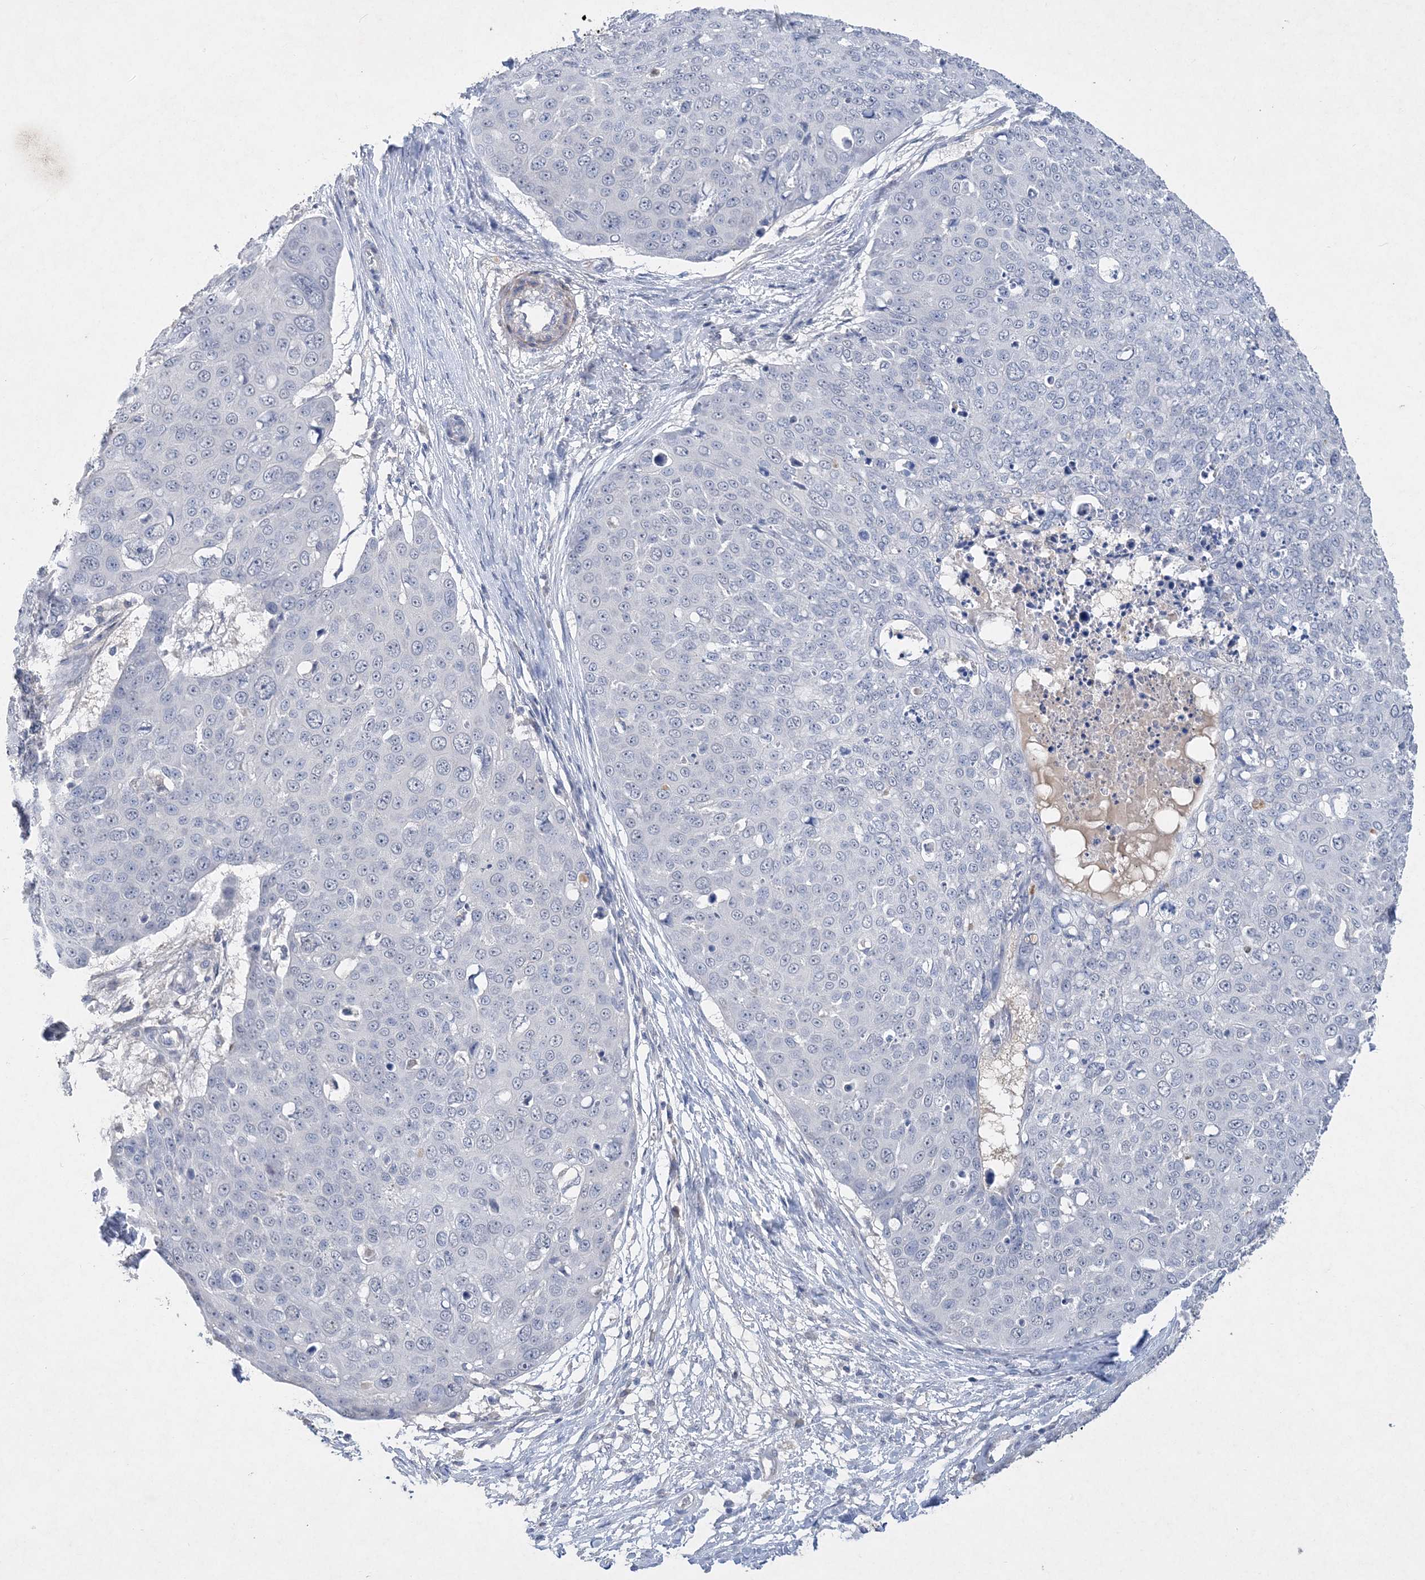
{"staining": {"intensity": "negative", "quantity": "none", "location": "none"}, "tissue": "skin cancer", "cell_type": "Tumor cells", "image_type": "cancer", "snomed": [{"axis": "morphology", "description": "Squamous cell carcinoma, NOS"}, {"axis": "topography", "description": "Skin"}], "caption": "Image shows no significant protein expression in tumor cells of skin cancer. (DAB (3,3'-diaminobenzidine) immunohistochemistry (IHC) with hematoxylin counter stain).", "gene": "C11orf58", "patient": {"sex": "male", "age": 71}}